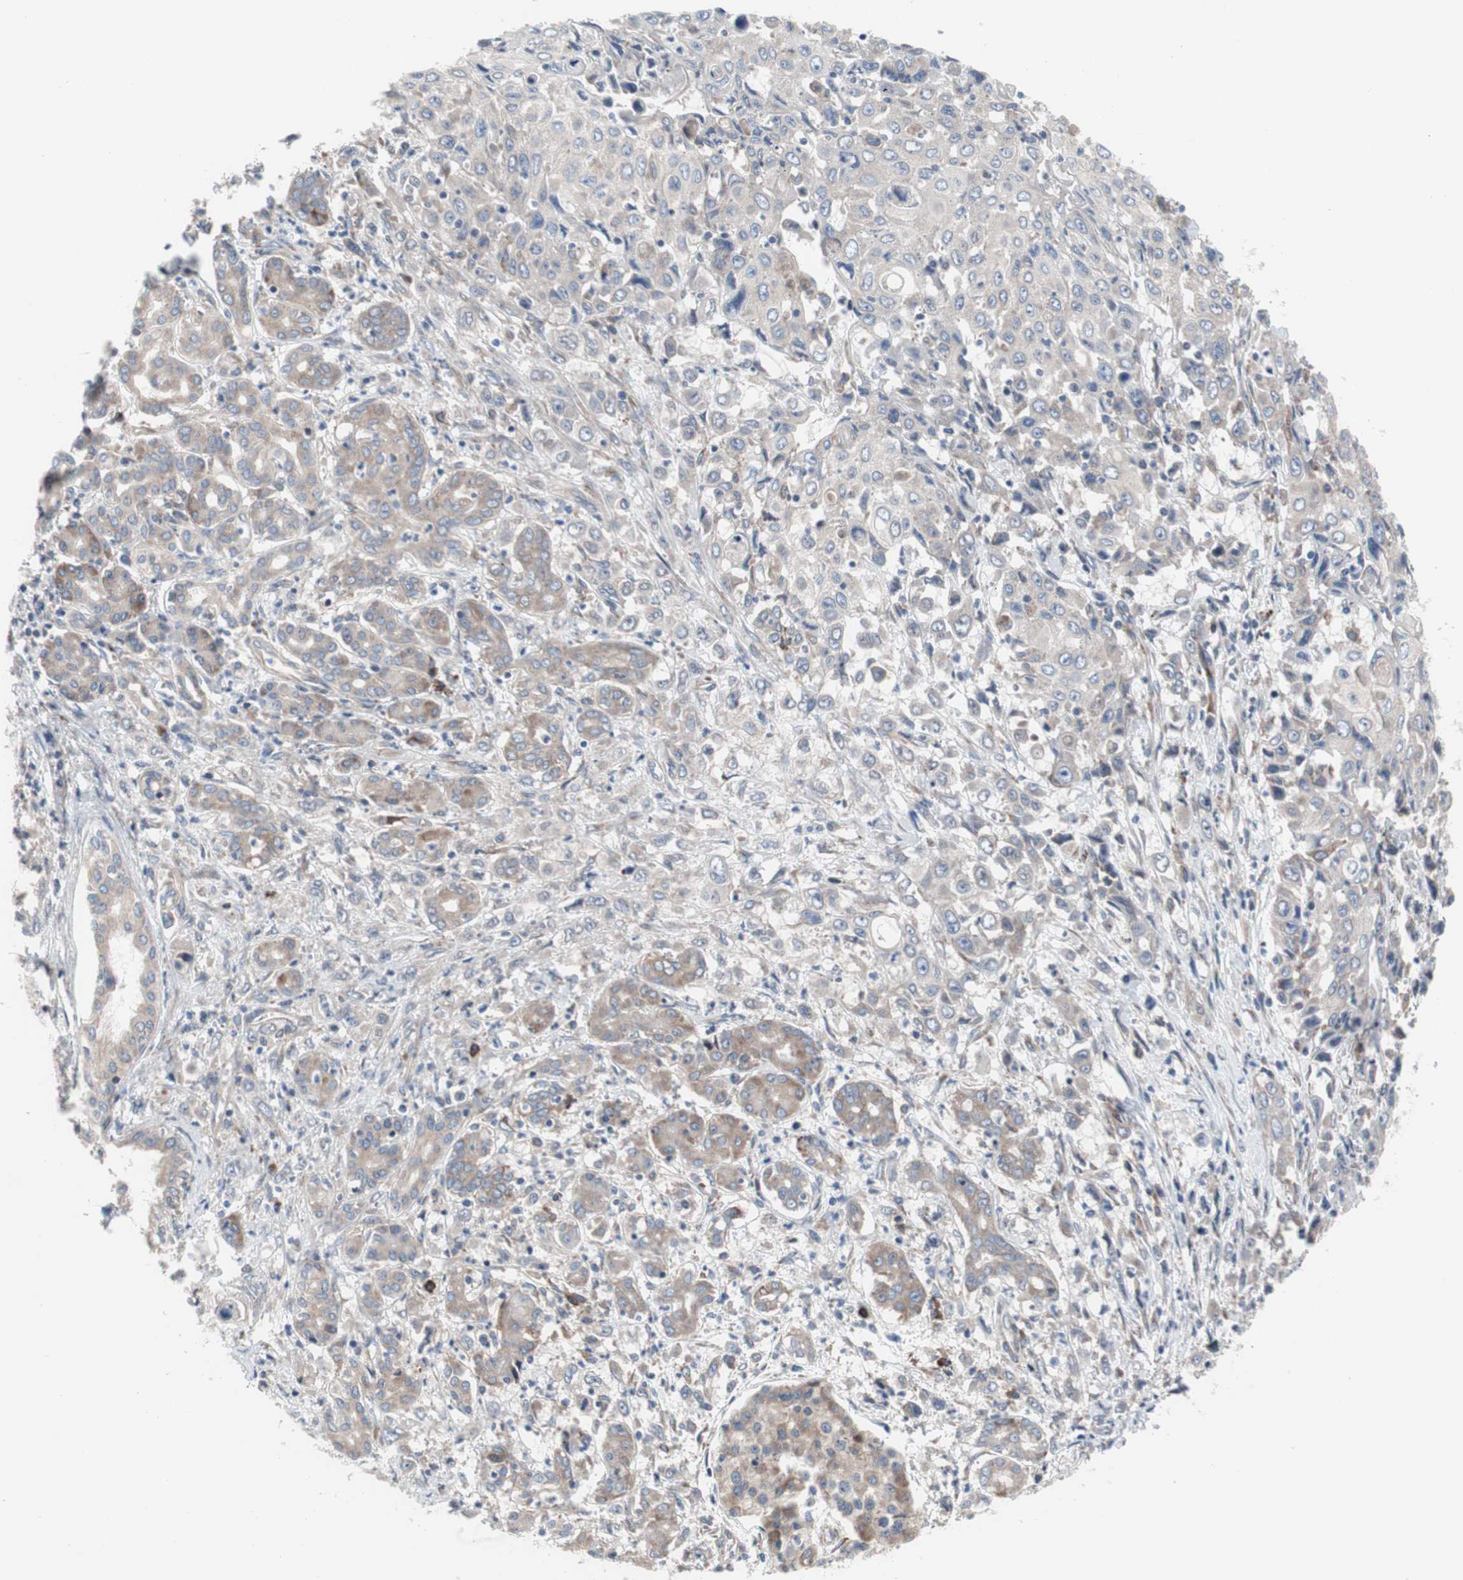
{"staining": {"intensity": "weak", "quantity": ">75%", "location": "cytoplasmic/membranous"}, "tissue": "pancreatic cancer", "cell_type": "Tumor cells", "image_type": "cancer", "snomed": [{"axis": "morphology", "description": "Adenocarcinoma, NOS"}, {"axis": "topography", "description": "Pancreas"}], "caption": "Weak cytoplasmic/membranous protein positivity is present in approximately >75% of tumor cells in adenocarcinoma (pancreatic).", "gene": "KANSL1", "patient": {"sex": "male", "age": 70}}